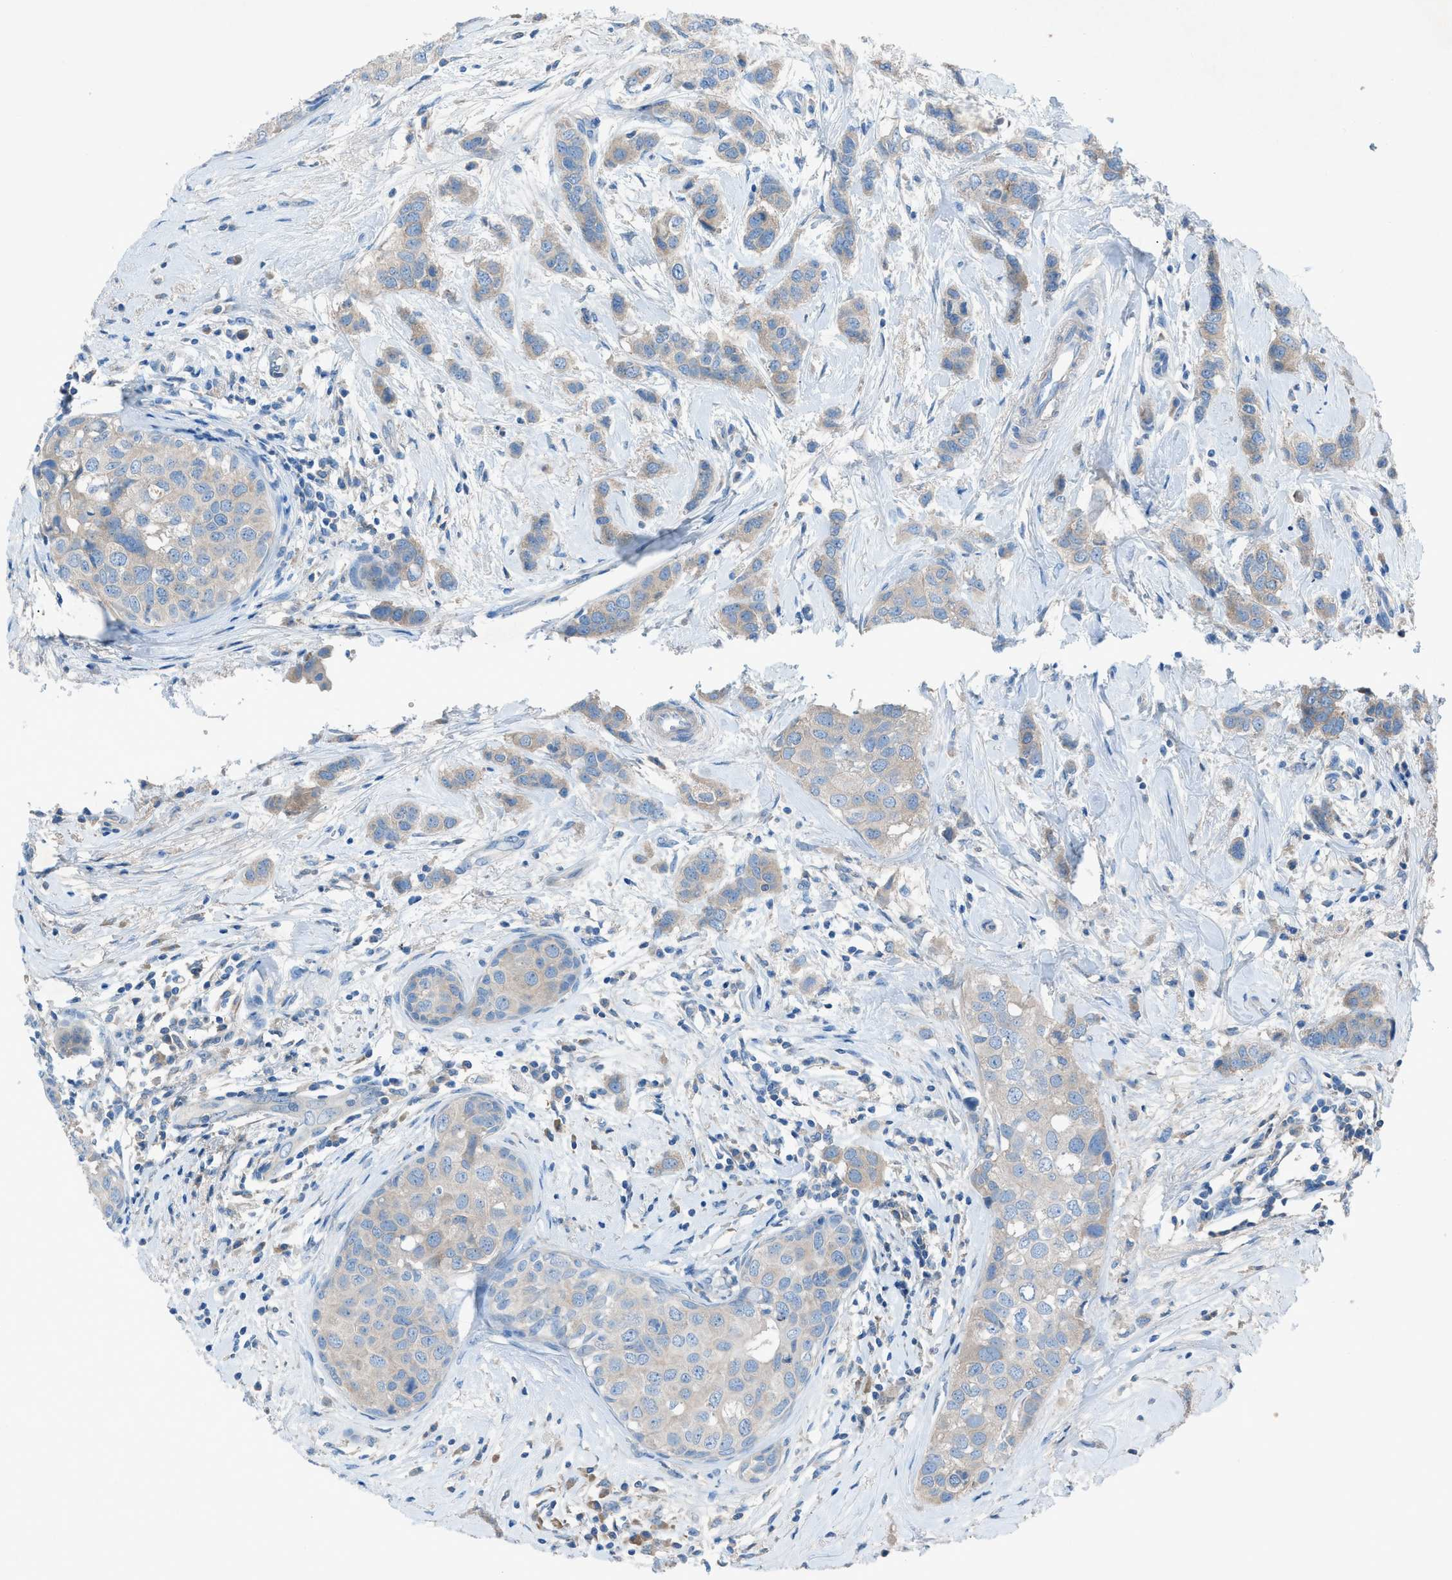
{"staining": {"intensity": "weak", "quantity": ">75%", "location": "cytoplasmic/membranous"}, "tissue": "breast cancer", "cell_type": "Tumor cells", "image_type": "cancer", "snomed": [{"axis": "morphology", "description": "Duct carcinoma"}, {"axis": "topography", "description": "Breast"}], "caption": "The immunohistochemical stain shows weak cytoplasmic/membranous staining in tumor cells of breast cancer tissue.", "gene": "C5AR2", "patient": {"sex": "female", "age": 50}}